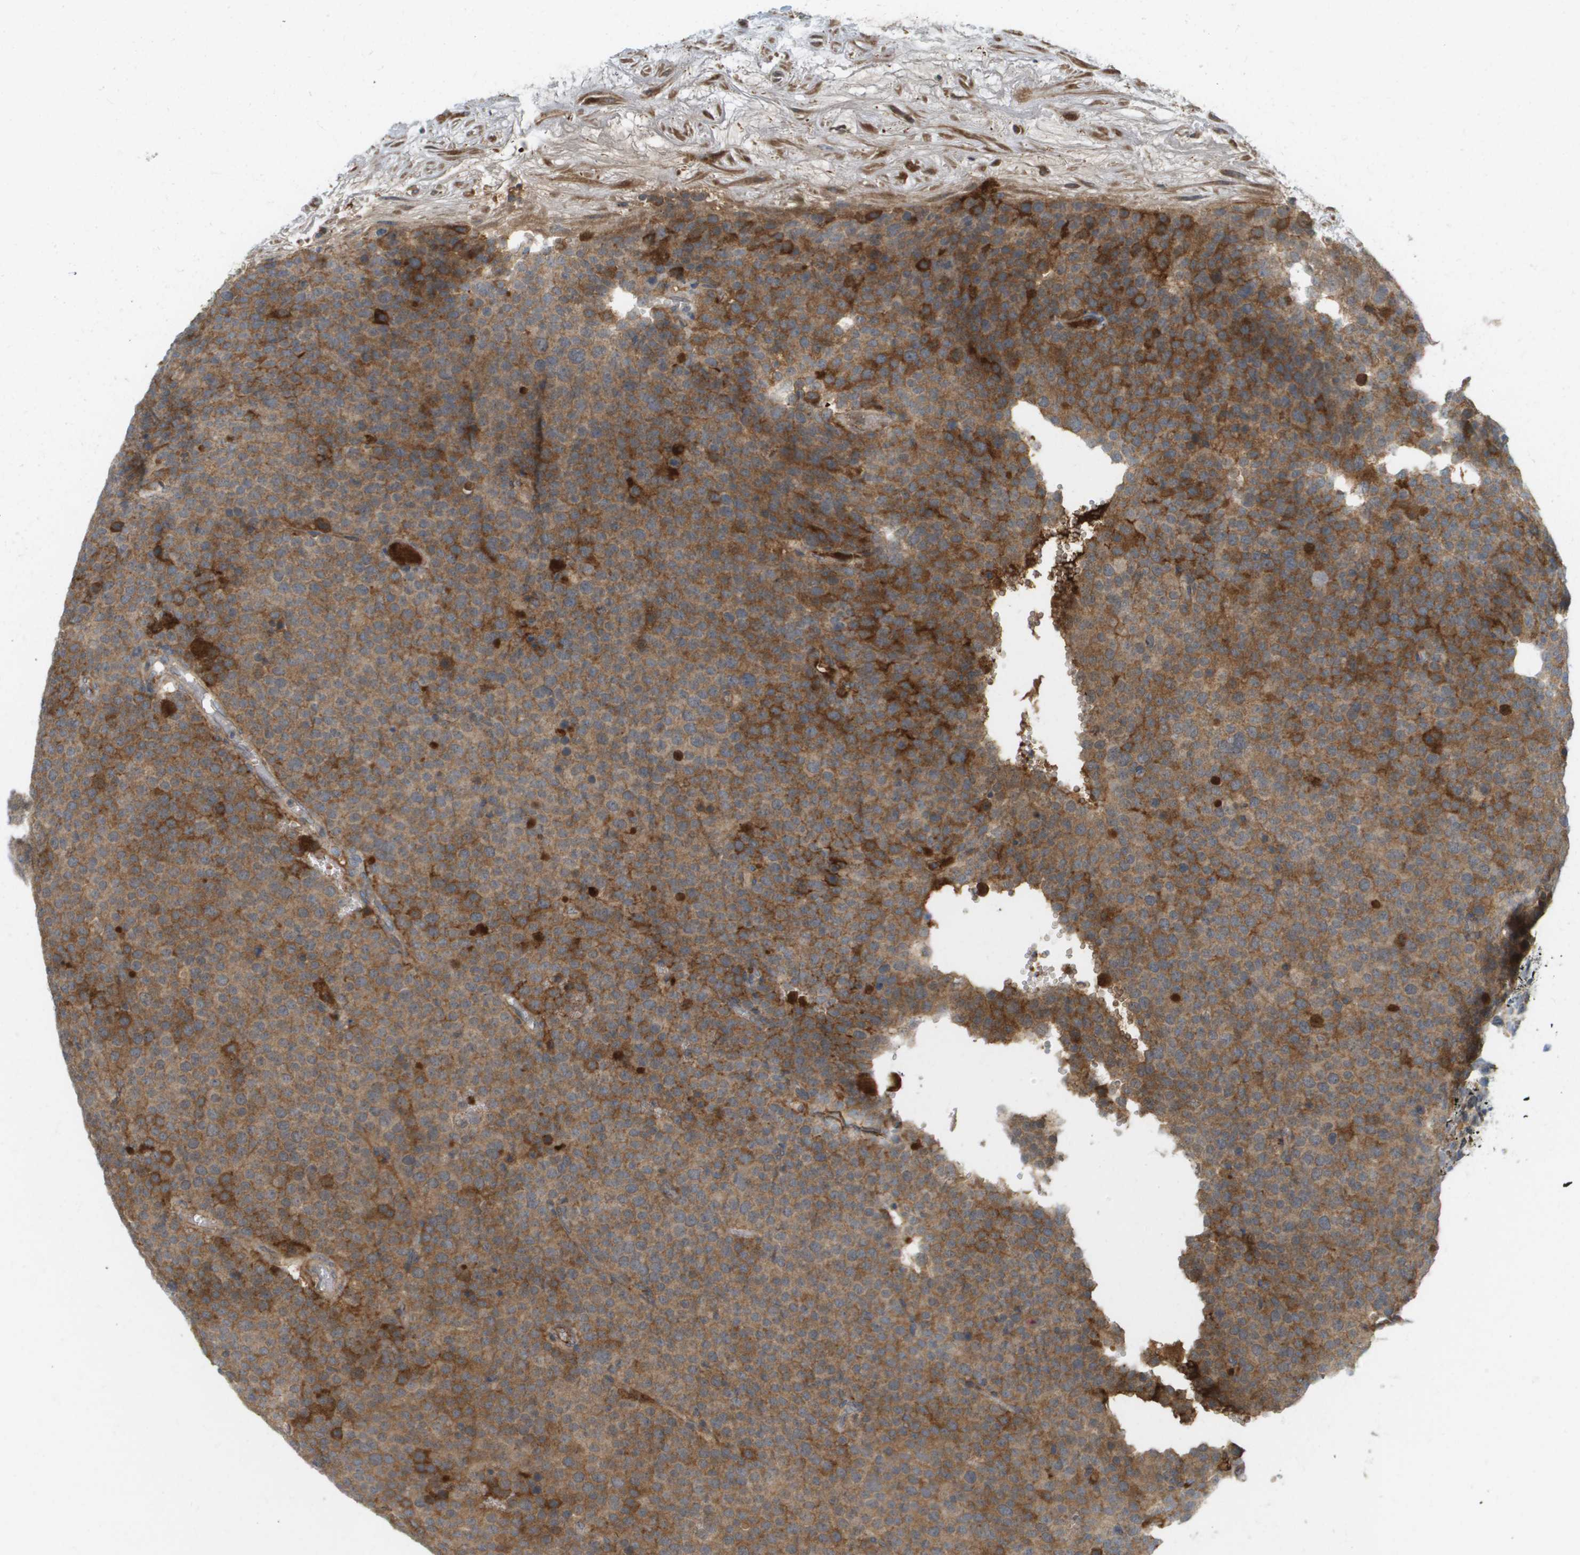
{"staining": {"intensity": "moderate", "quantity": ">75%", "location": "cytoplasmic/membranous"}, "tissue": "testis cancer", "cell_type": "Tumor cells", "image_type": "cancer", "snomed": [{"axis": "morphology", "description": "Normal tissue, NOS"}, {"axis": "morphology", "description": "Seminoma, NOS"}, {"axis": "topography", "description": "Testis"}], "caption": "Protein staining of testis cancer (seminoma) tissue reveals moderate cytoplasmic/membranous staining in approximately >75% of tumor cells.", "gene": "PROC", "patient": {"sex": "male", "age": 71}}